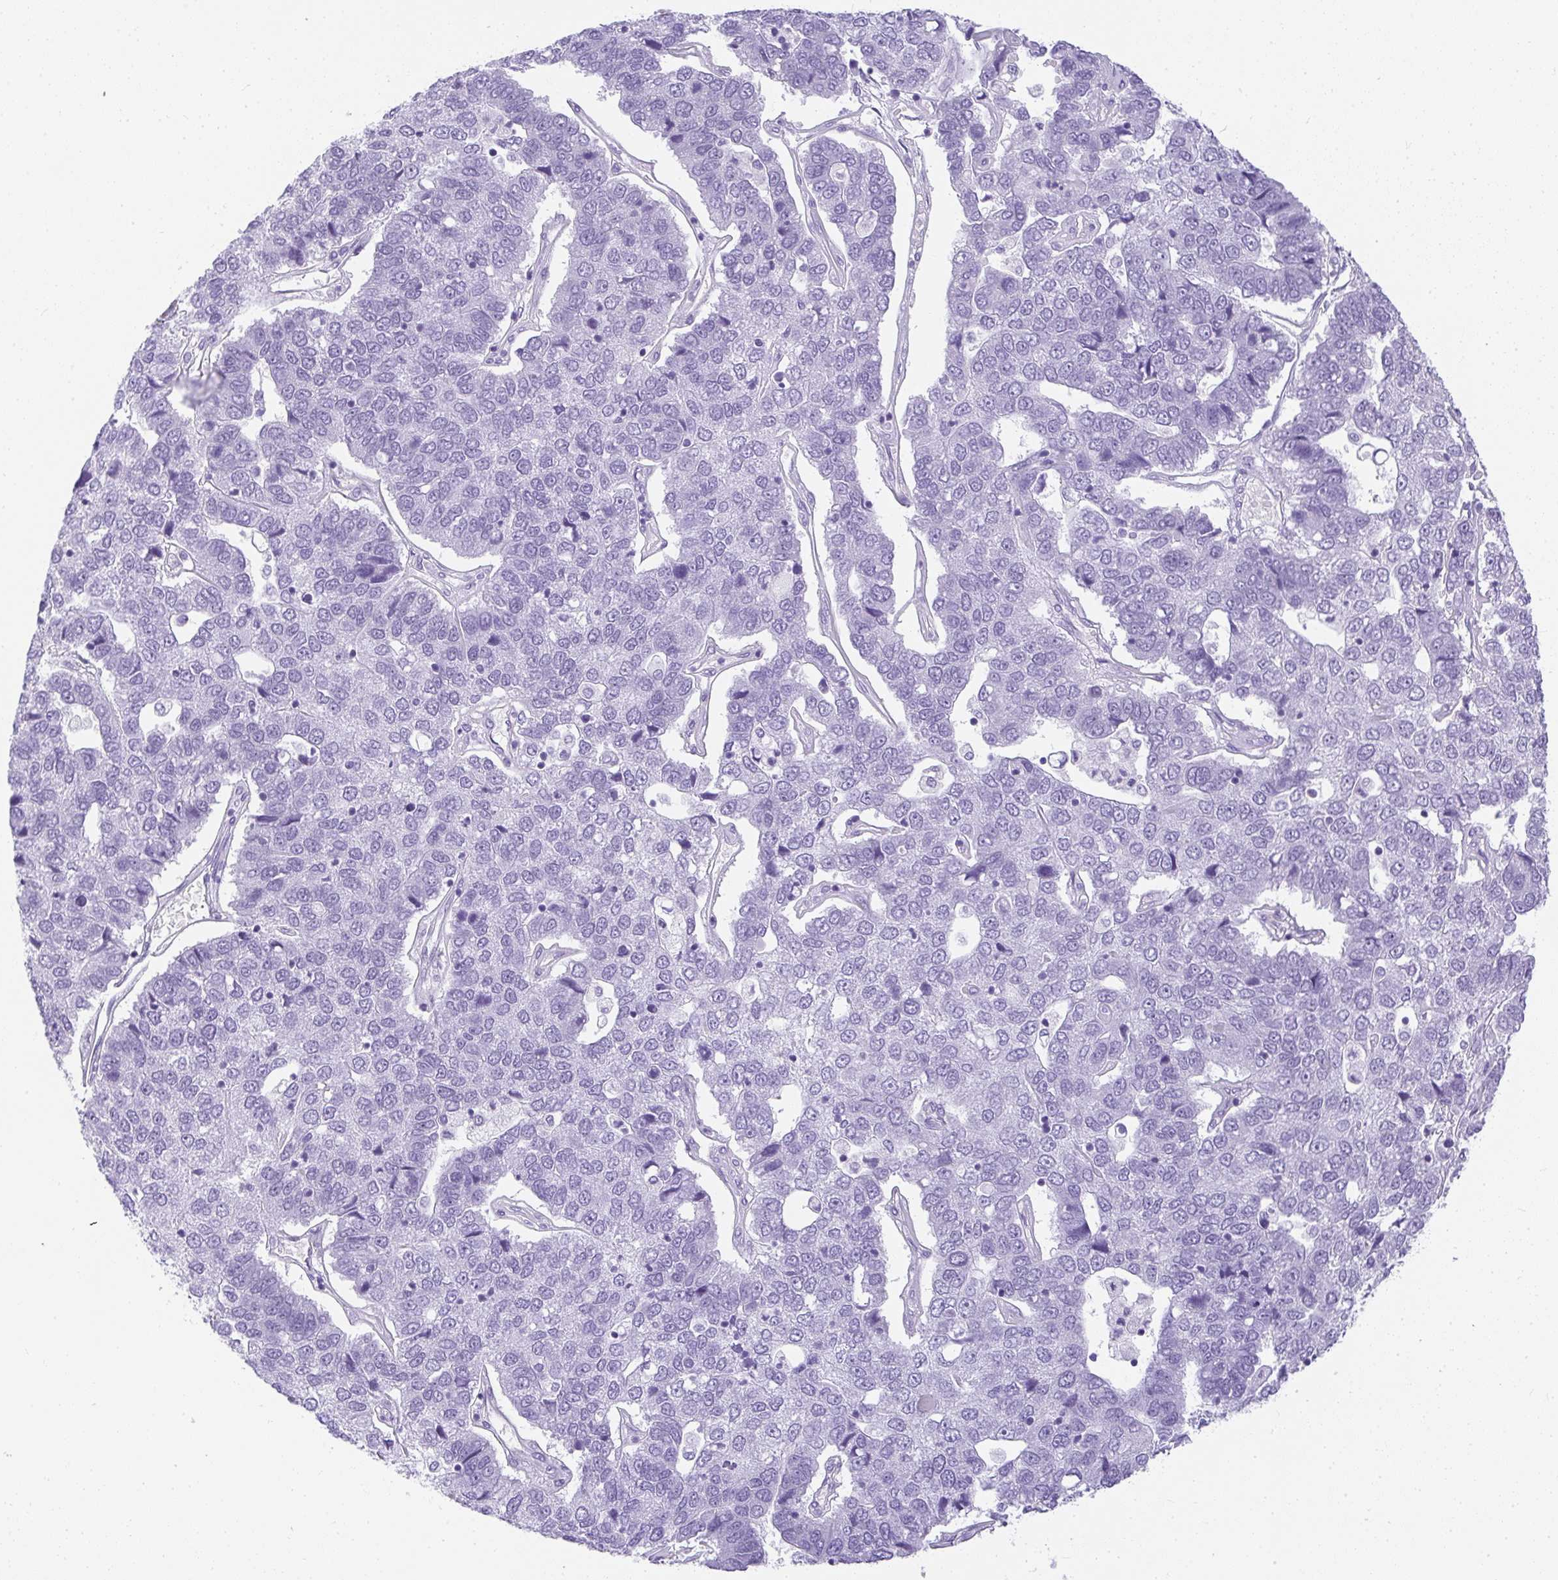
{"staining": {"intensity": "negative", "quantity": "none", "location": "none"}, "tissue": "pancreatic cancer", "cell_type": "Tumor cells", "image_type": "cancer", "snomed": [{"axis": "morphology", "description": "Adenocarcinoma, NOS"}, {"axis": "topography", "description": "Pancreas"}], "caption": "High power microscopy histopathology image of an immunohistochemistry (IHC) histopathology image of adenocarcinoma (pancreatic), revealing no significant staining in tumor cells. (Stains: DAB IHC with hematoxylin counter stain, Microscopy: brightfield microscopy at high magnification).", "gene": "PLPPR3", "patient": {"sex": "female", "age": 61}}